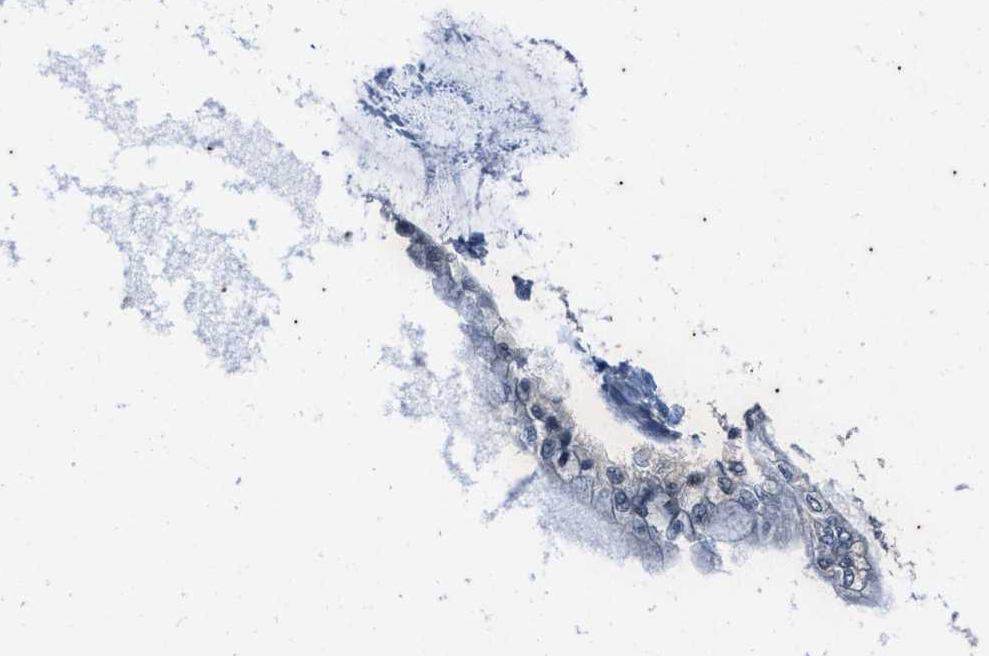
{"staining": {"intensity": "negative", "quantity": "none", "location": "none"}, "tissue": "ovarian cancer", "cell_type": "Tumor cells", "image_type": "cancer", "snomed": [{"axis": "morphology", "description": "Cystadenocarcinoma, mucinous, NOS"}, {"axis": "topography", "description": "Ovary"}], "caption": "IHC image of ovarian mucinous cystadenocarcinoma stained for a protein (brown), which reveals no positivity in tumor cells.", "gene": "KIF24", "patient": {"sex": "female", "age": 57}}